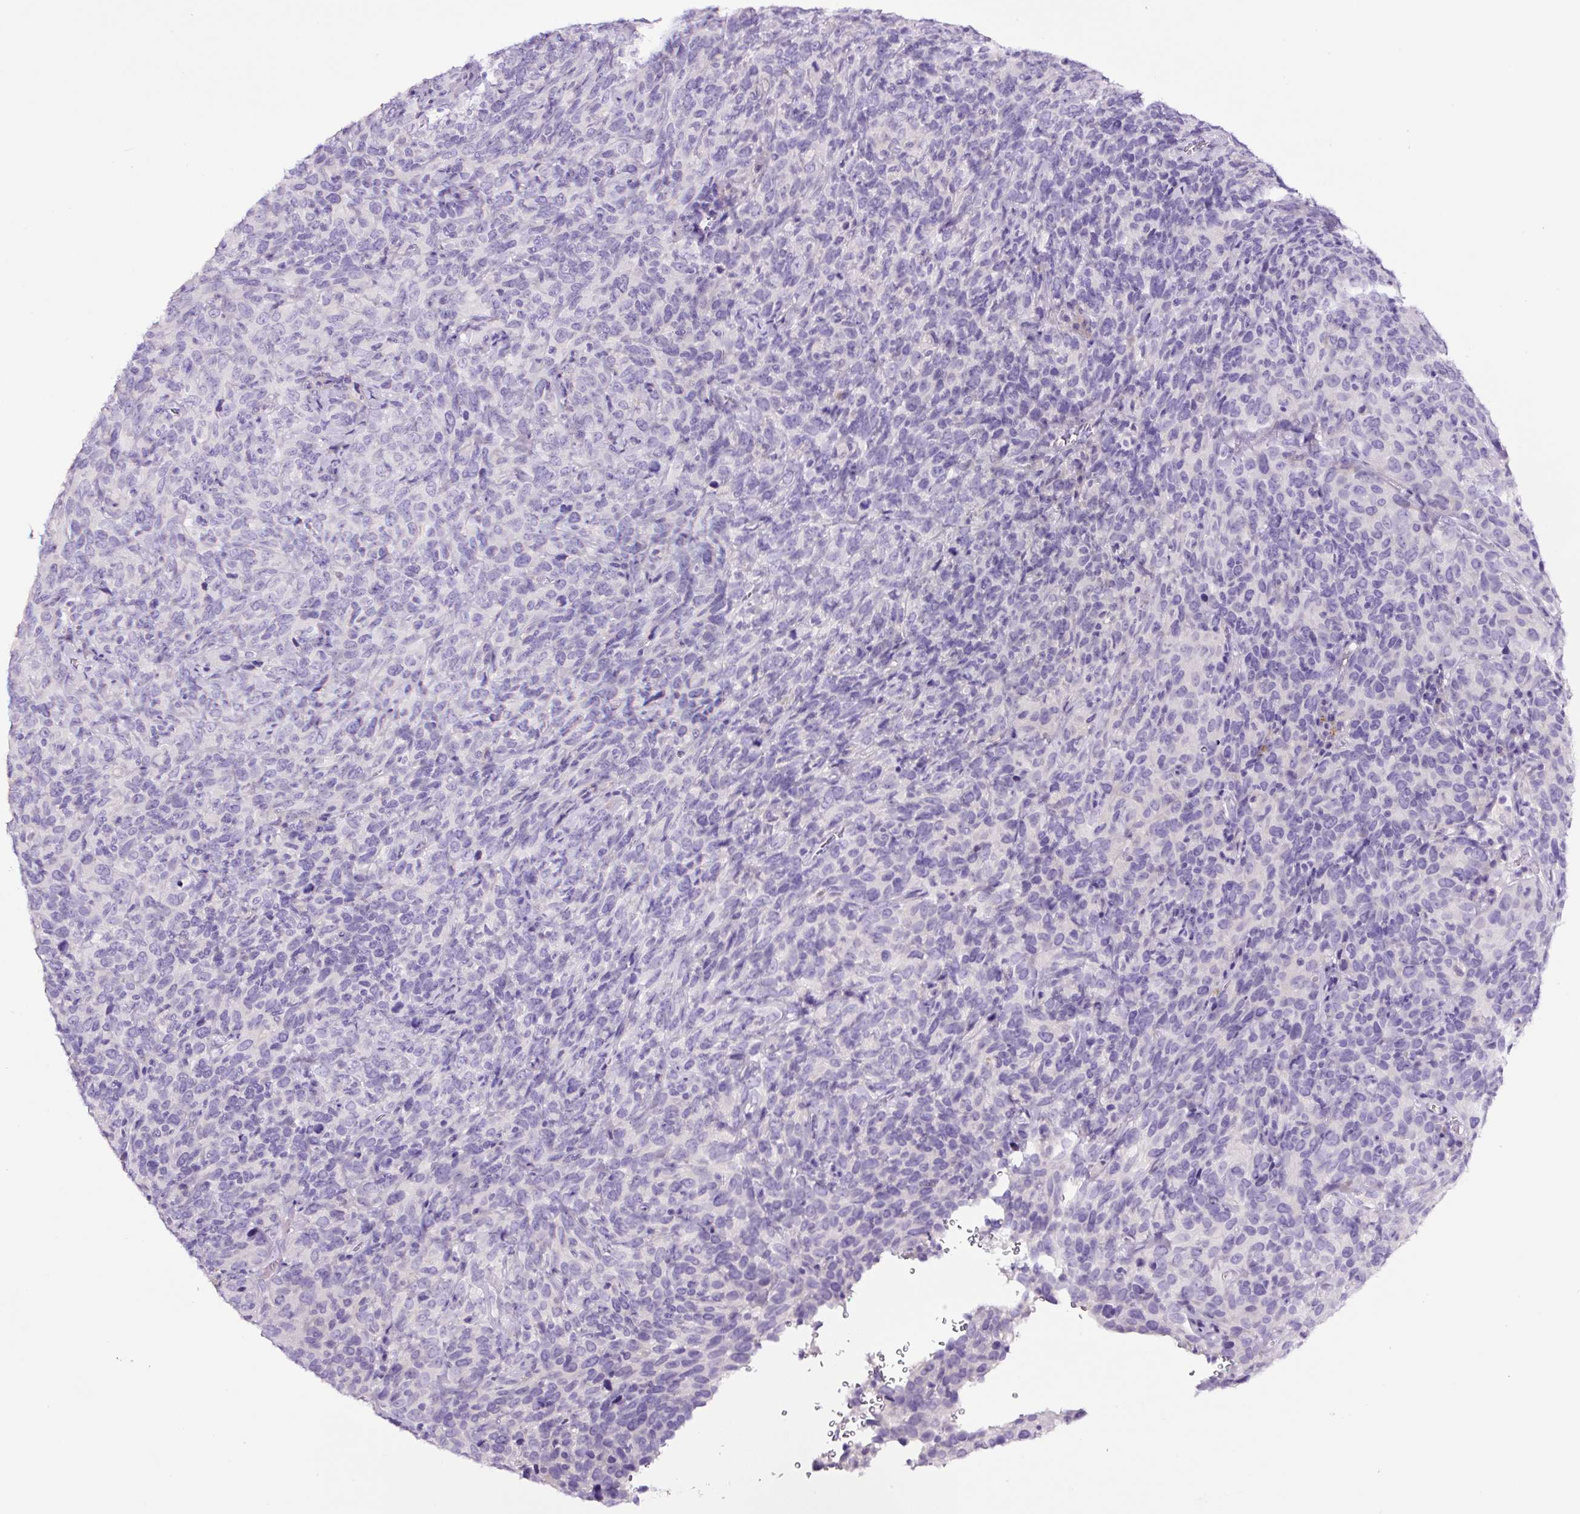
{"staining": {"intensity": "negative", "quantity": "none", "location": "none"}, "tissue": "cervical cancer", "cell_type": "Tumor cells", "image_type": "cancer", "snomed": [{"axis": "morphology", "description": "Squamous cell carcinoma, NOS"}, {"axis": "topography", "description": "Cervix"}], "caption": "IHC histopathology image of neoplastic tissue: human cervical cancer stained with DAB (3,3'-diaminobenzidine) shows no significant protein positivity in tumor cells.", "gene": "SP8", "patient": {"sex": "female", "age": 51}}